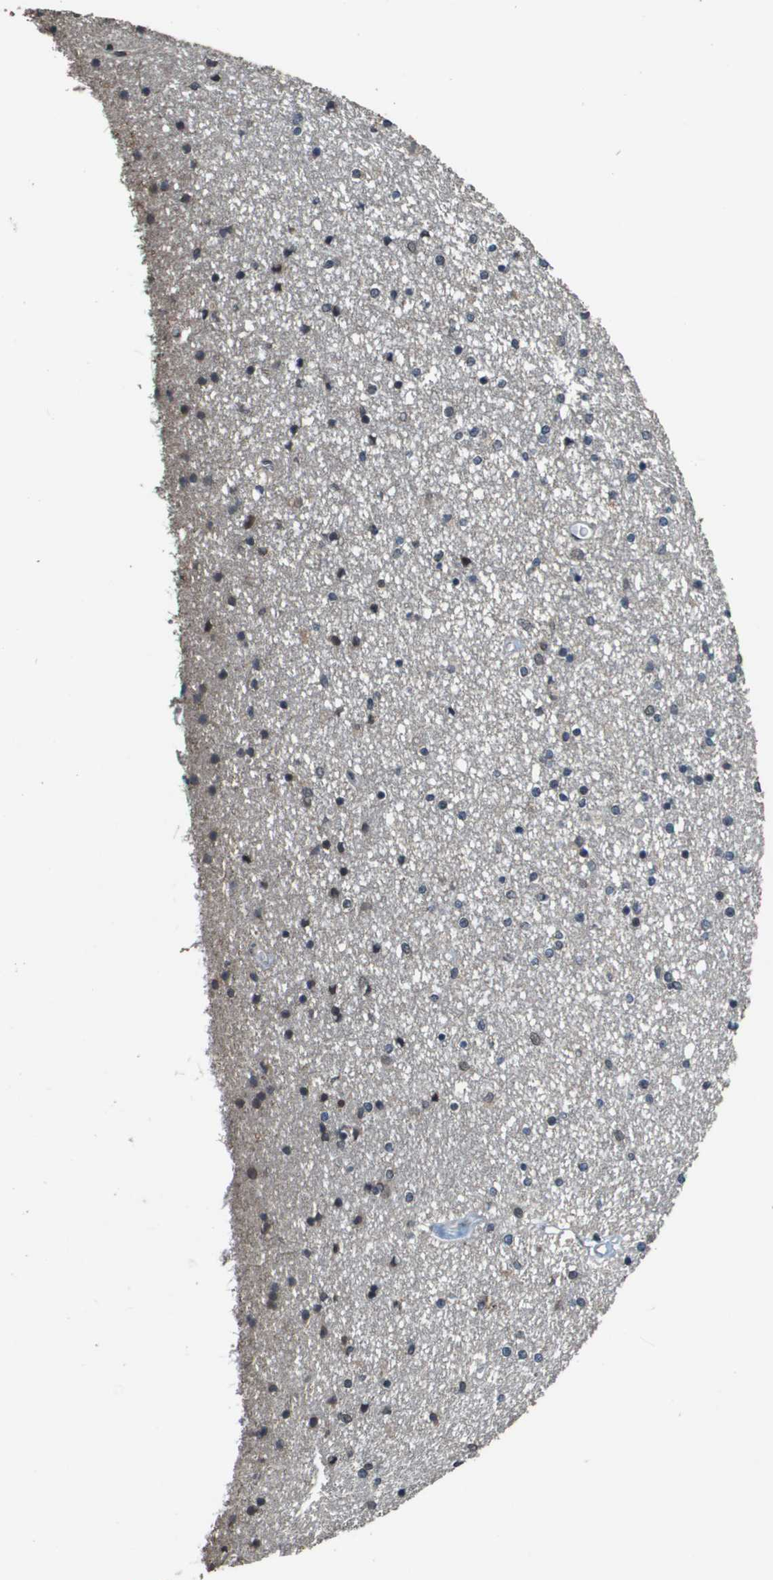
{"staining": {"intensity": "moderate", "quantity": "<25%", "location": "nuclear"}, "tissue": "caudate", "cell_type": "Glial cells", "image_type": "normal", "snomed": [{"axis": "morphology", "description": "Normal tissue, NOS"}, {"axis": "topography", "description": "Lateral ventricle wall"}], "caption": "Unremarkable caudate exhibits moderate nuclear expression in approximately <25% of glial cells, visualized by immunohistochemistry. (Stains: DAB (3,3'-diaminobenzidine) in brown, nuclei in blue, Microscopy: brightfield microscopy at high magnification).", "gene": "FANCC", "patient": {"sex": "female", "age": 54}}